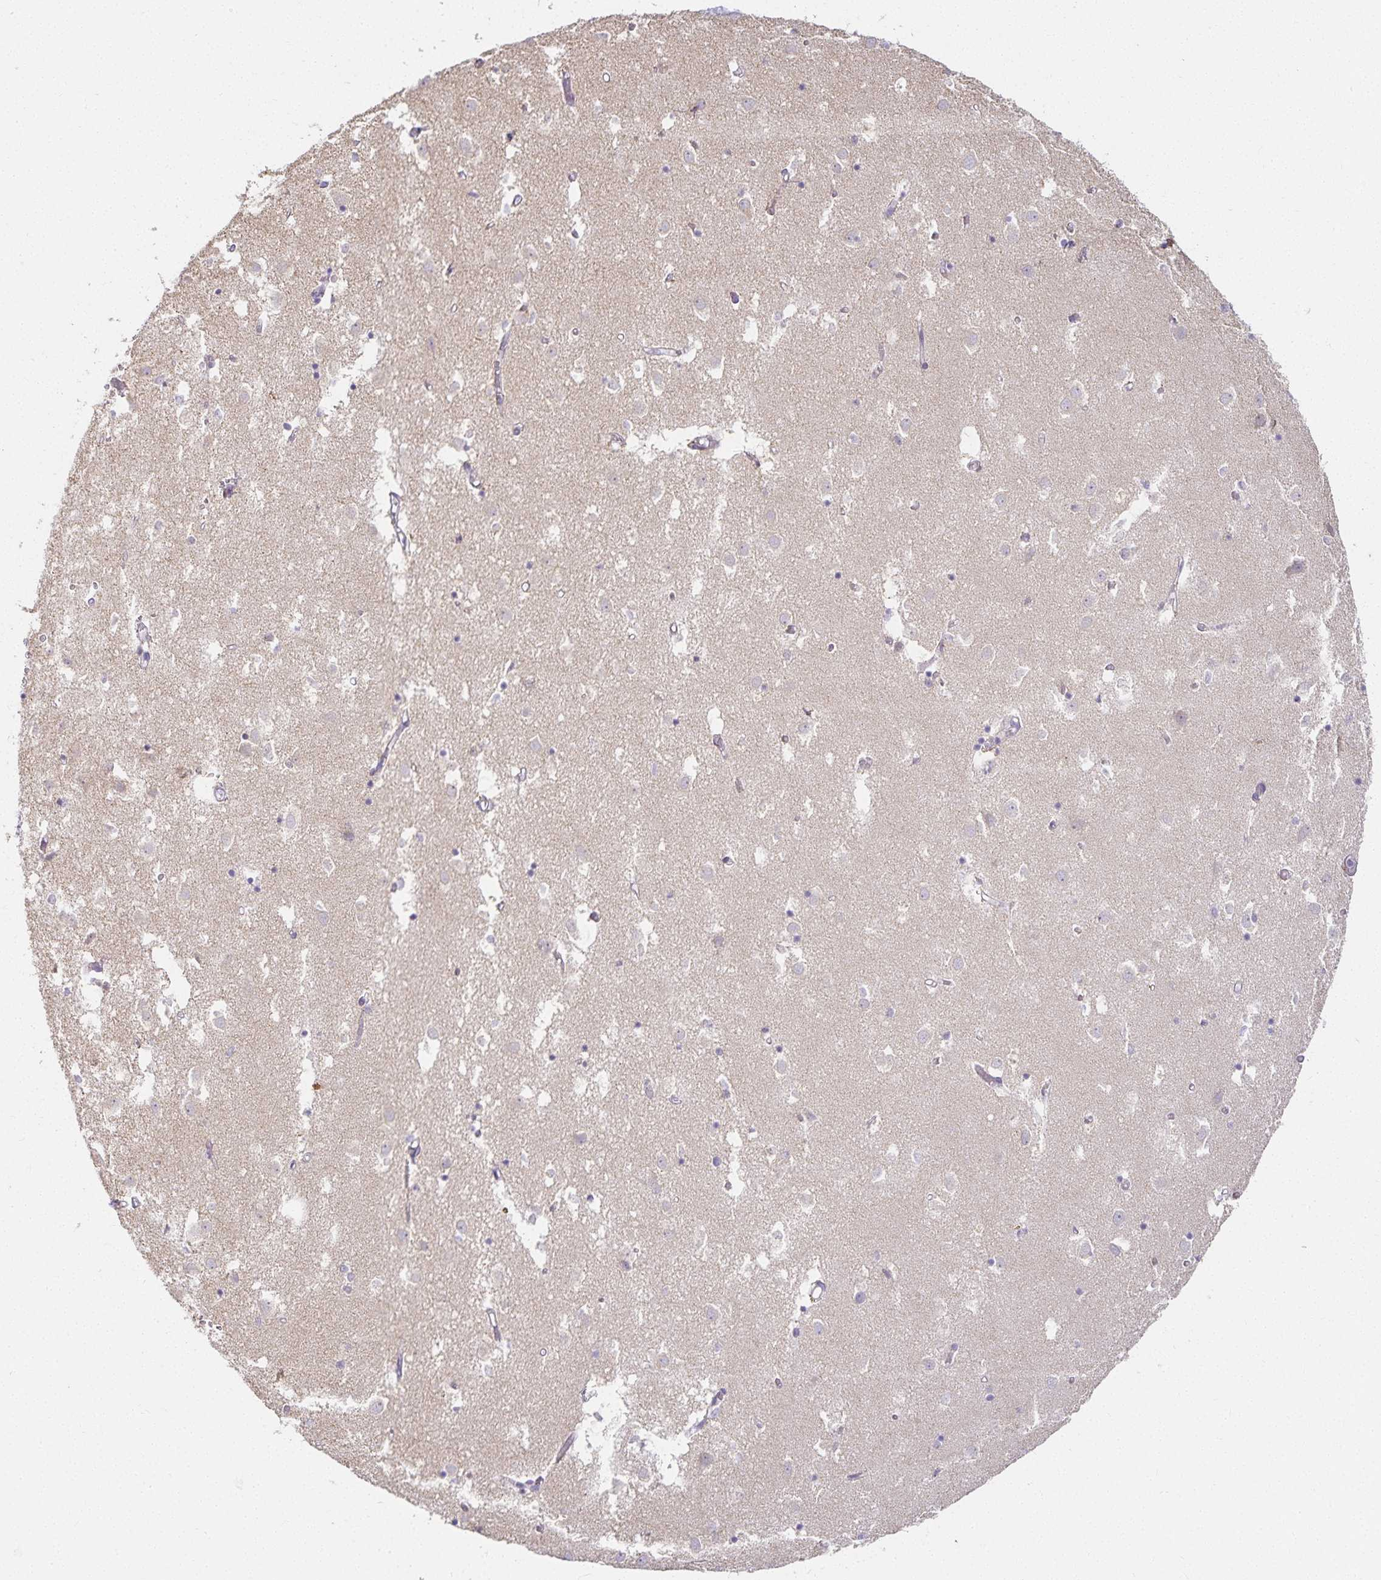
{"staining": {"intensity": "negative", "quantity": "none", "location": "none"}, "tissue": "caudate", "cell_type": "Glial cells", "image_type": "normal", "snomed": [{"axis": "morphology", "description": "Normal tissue, NOS"}, {"axis": "topography", "description": "Lateral ventricle wall"}], "caption": "A photomicrograph of caudate stained for a protein reveals no brown staining in glial cells.", "gene": "GP2", "patient": {"sex": "male", "age": 70}}